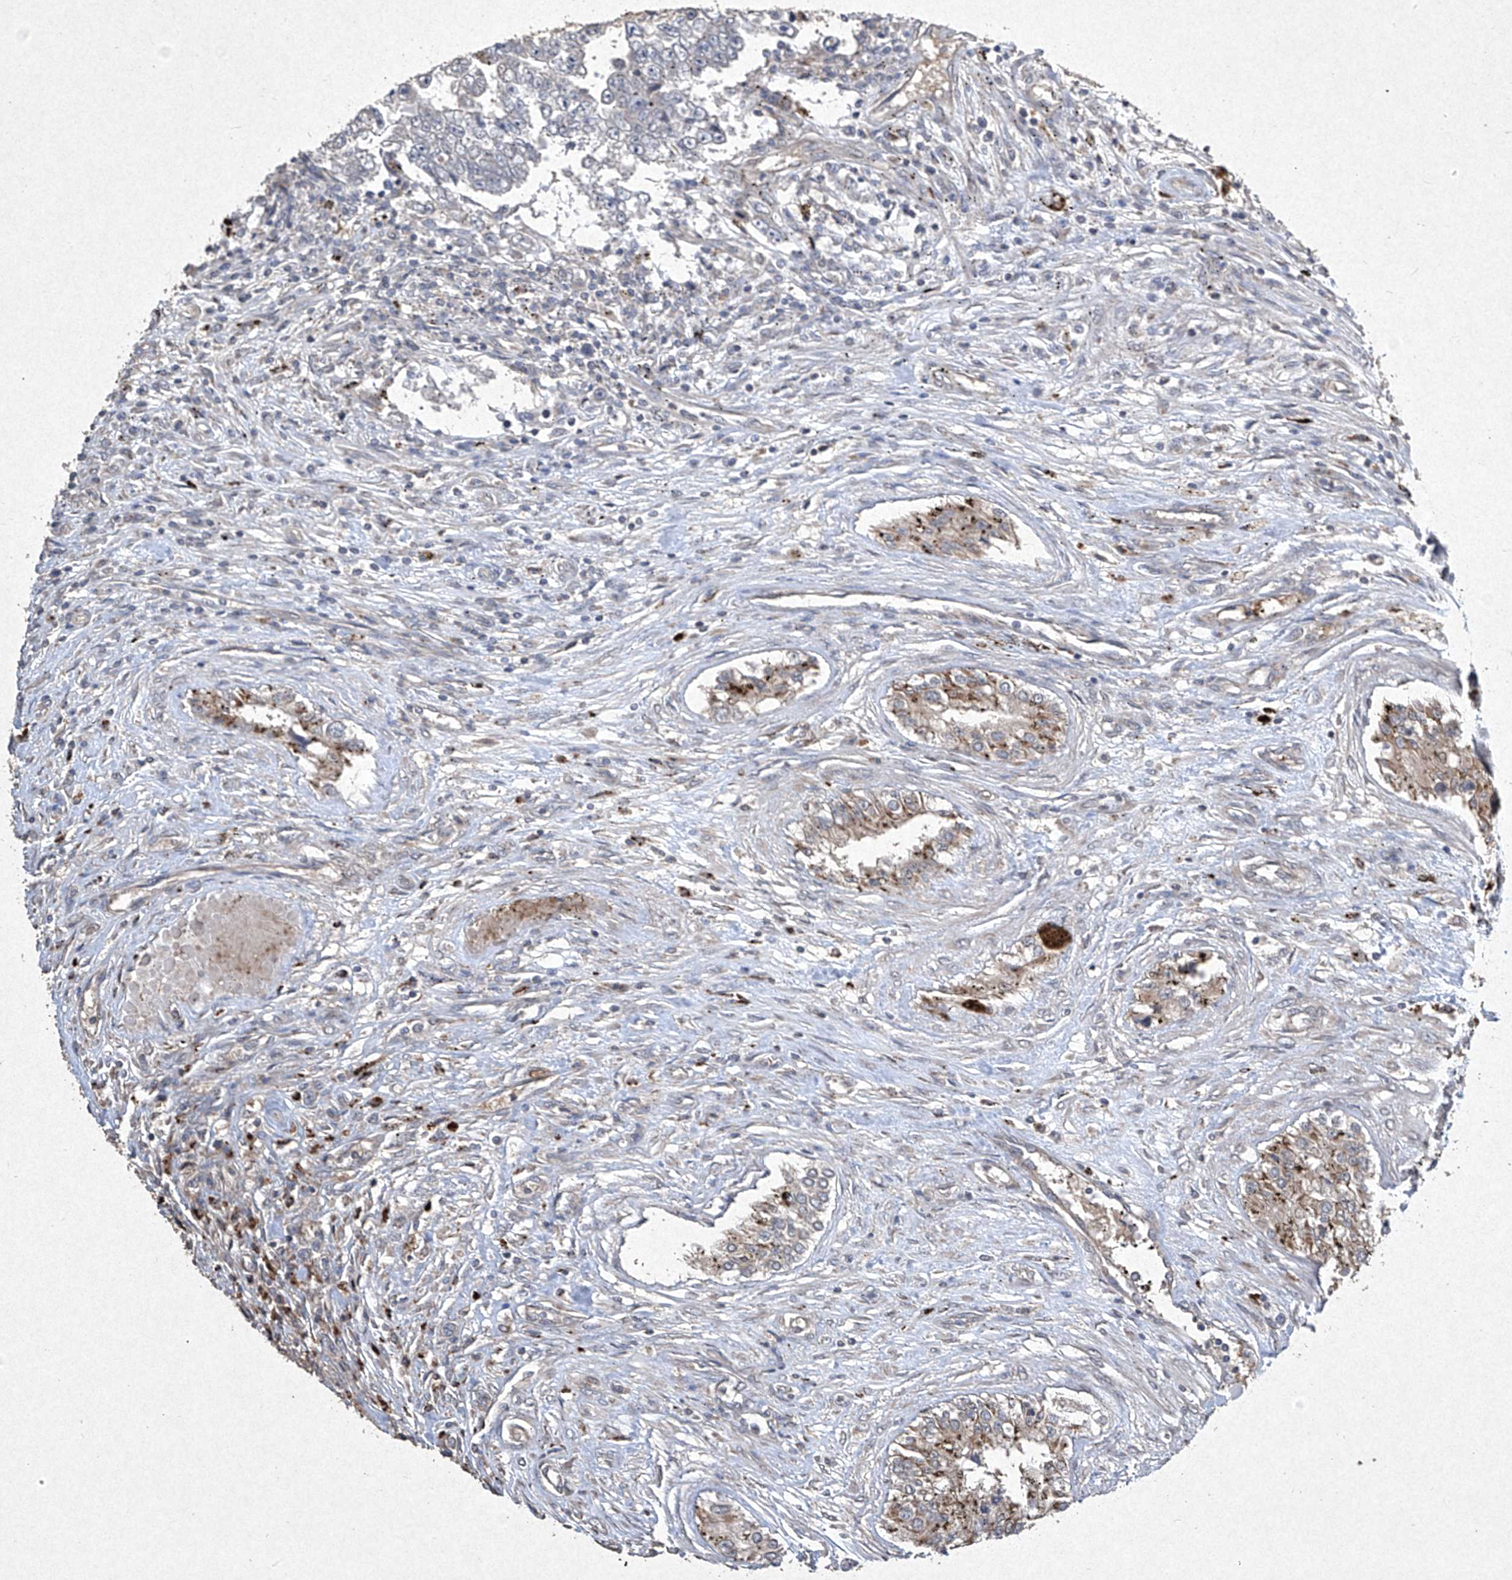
{"staining": {"intensity": "negative", "quantity": "none", "location": "none"}, "tissue": "testis cancer", "cell_type": "Tumor cells", "image_type": "cancer", "snomed": [{"axis": "morphology", "description": "Carcinoma, Embryonal, NOS"}, {"axis": "topography", "description": "Testis"}], "caption": "Tumor cells are negative for brown protein staining in embryonal carcinoma (testis).", "gene": "MED16", "patient": {"sex": "male", "age": 25}}